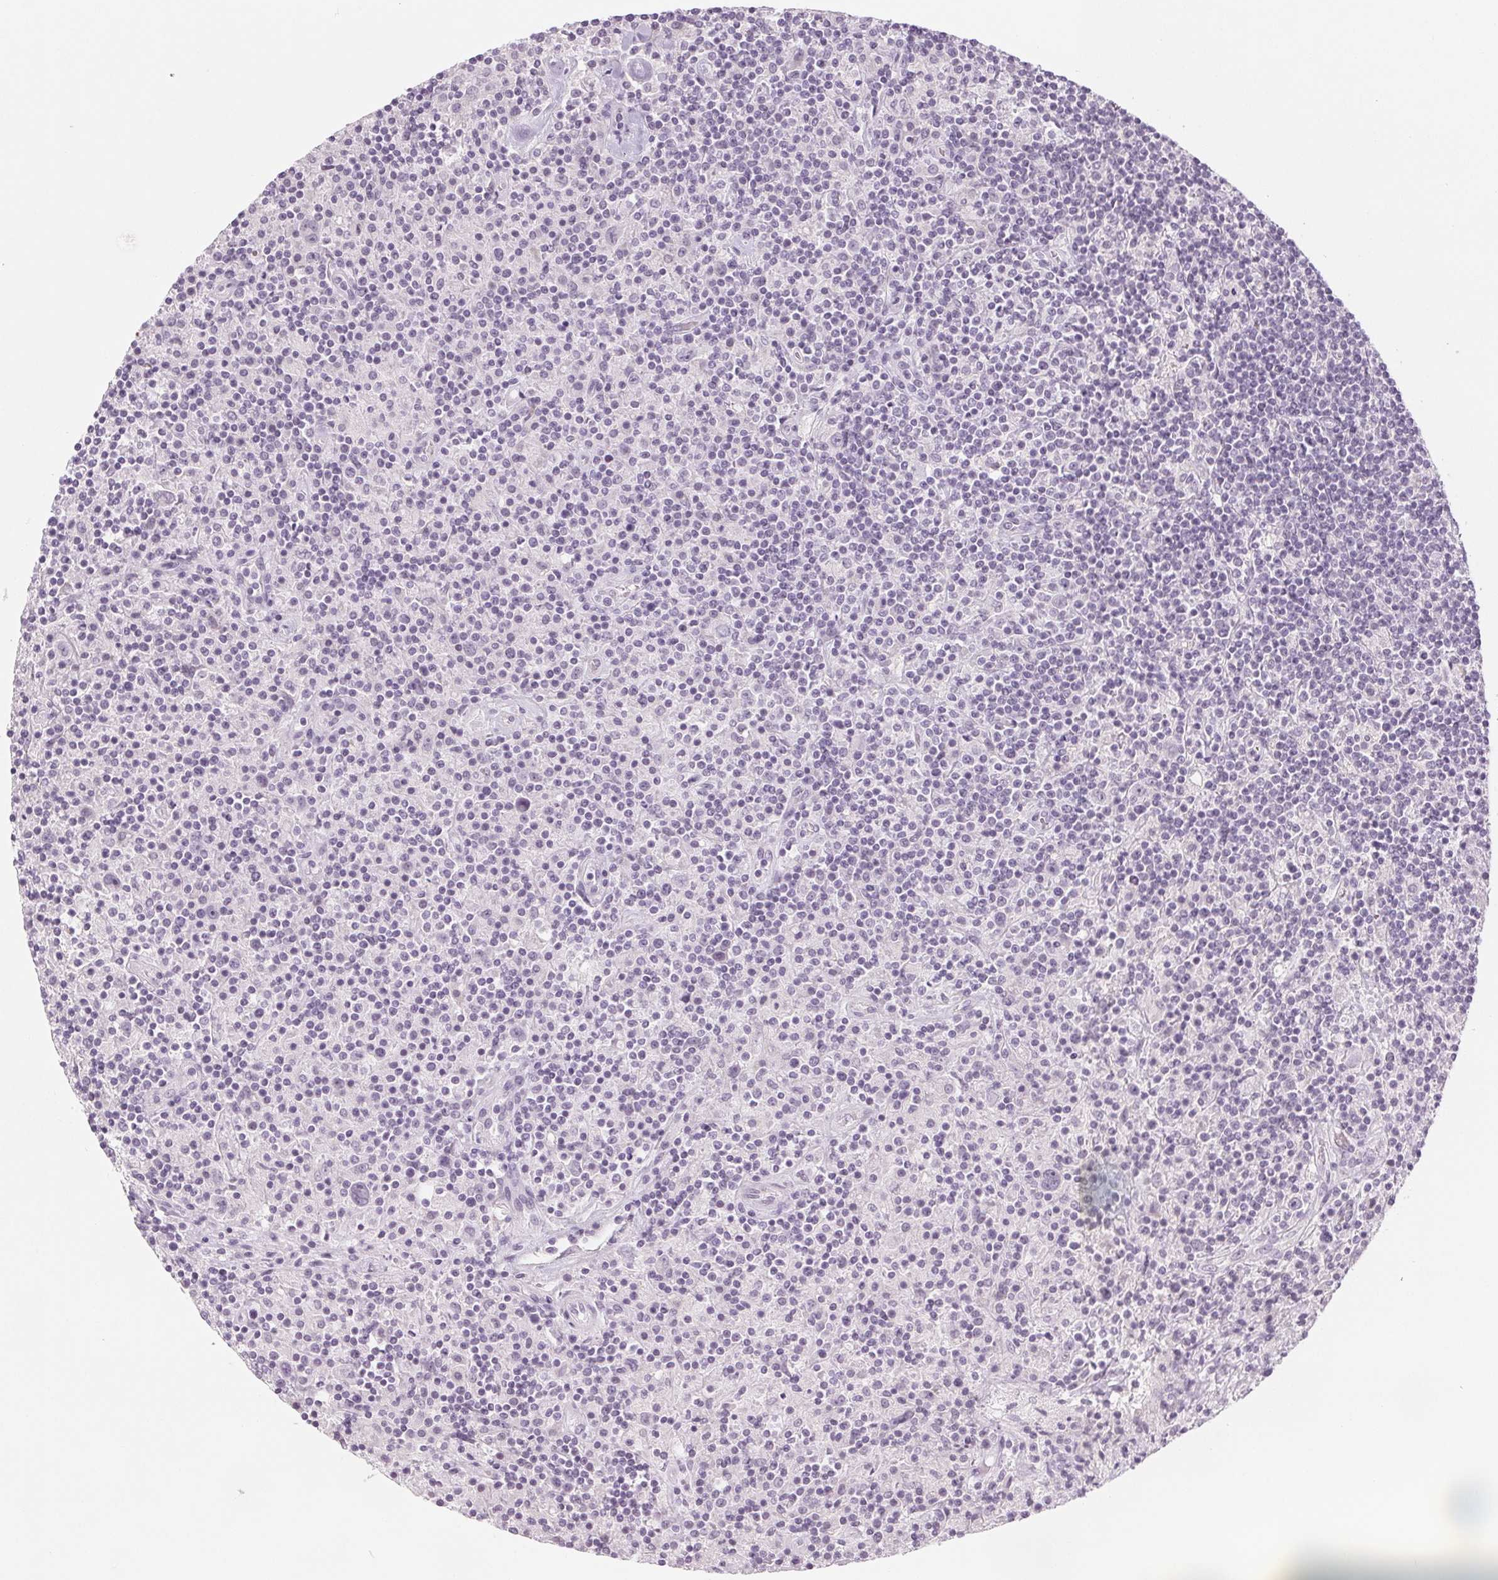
{"staining": {"intensity": "negative", "quantity": "none", "location": "none"}, "tissue": "lymphoma", "cell_type": "Tumor cells", "image_type": "cancer", "snomed": [{"axis": "morphology", "description": "Hodgkin's disease, NOS"}, {"axis": "topography", "description": "Lymph node"}], "caption": "Immunohistochemical staining of human Hodgkin's disease demonstrates no significant positivity in tumor cells. (Brightfield microscopy of DAB immunohistochemistry at high magnification).", "gene": "EHHADH", "patient": {"sex": "male", "age": 70}}